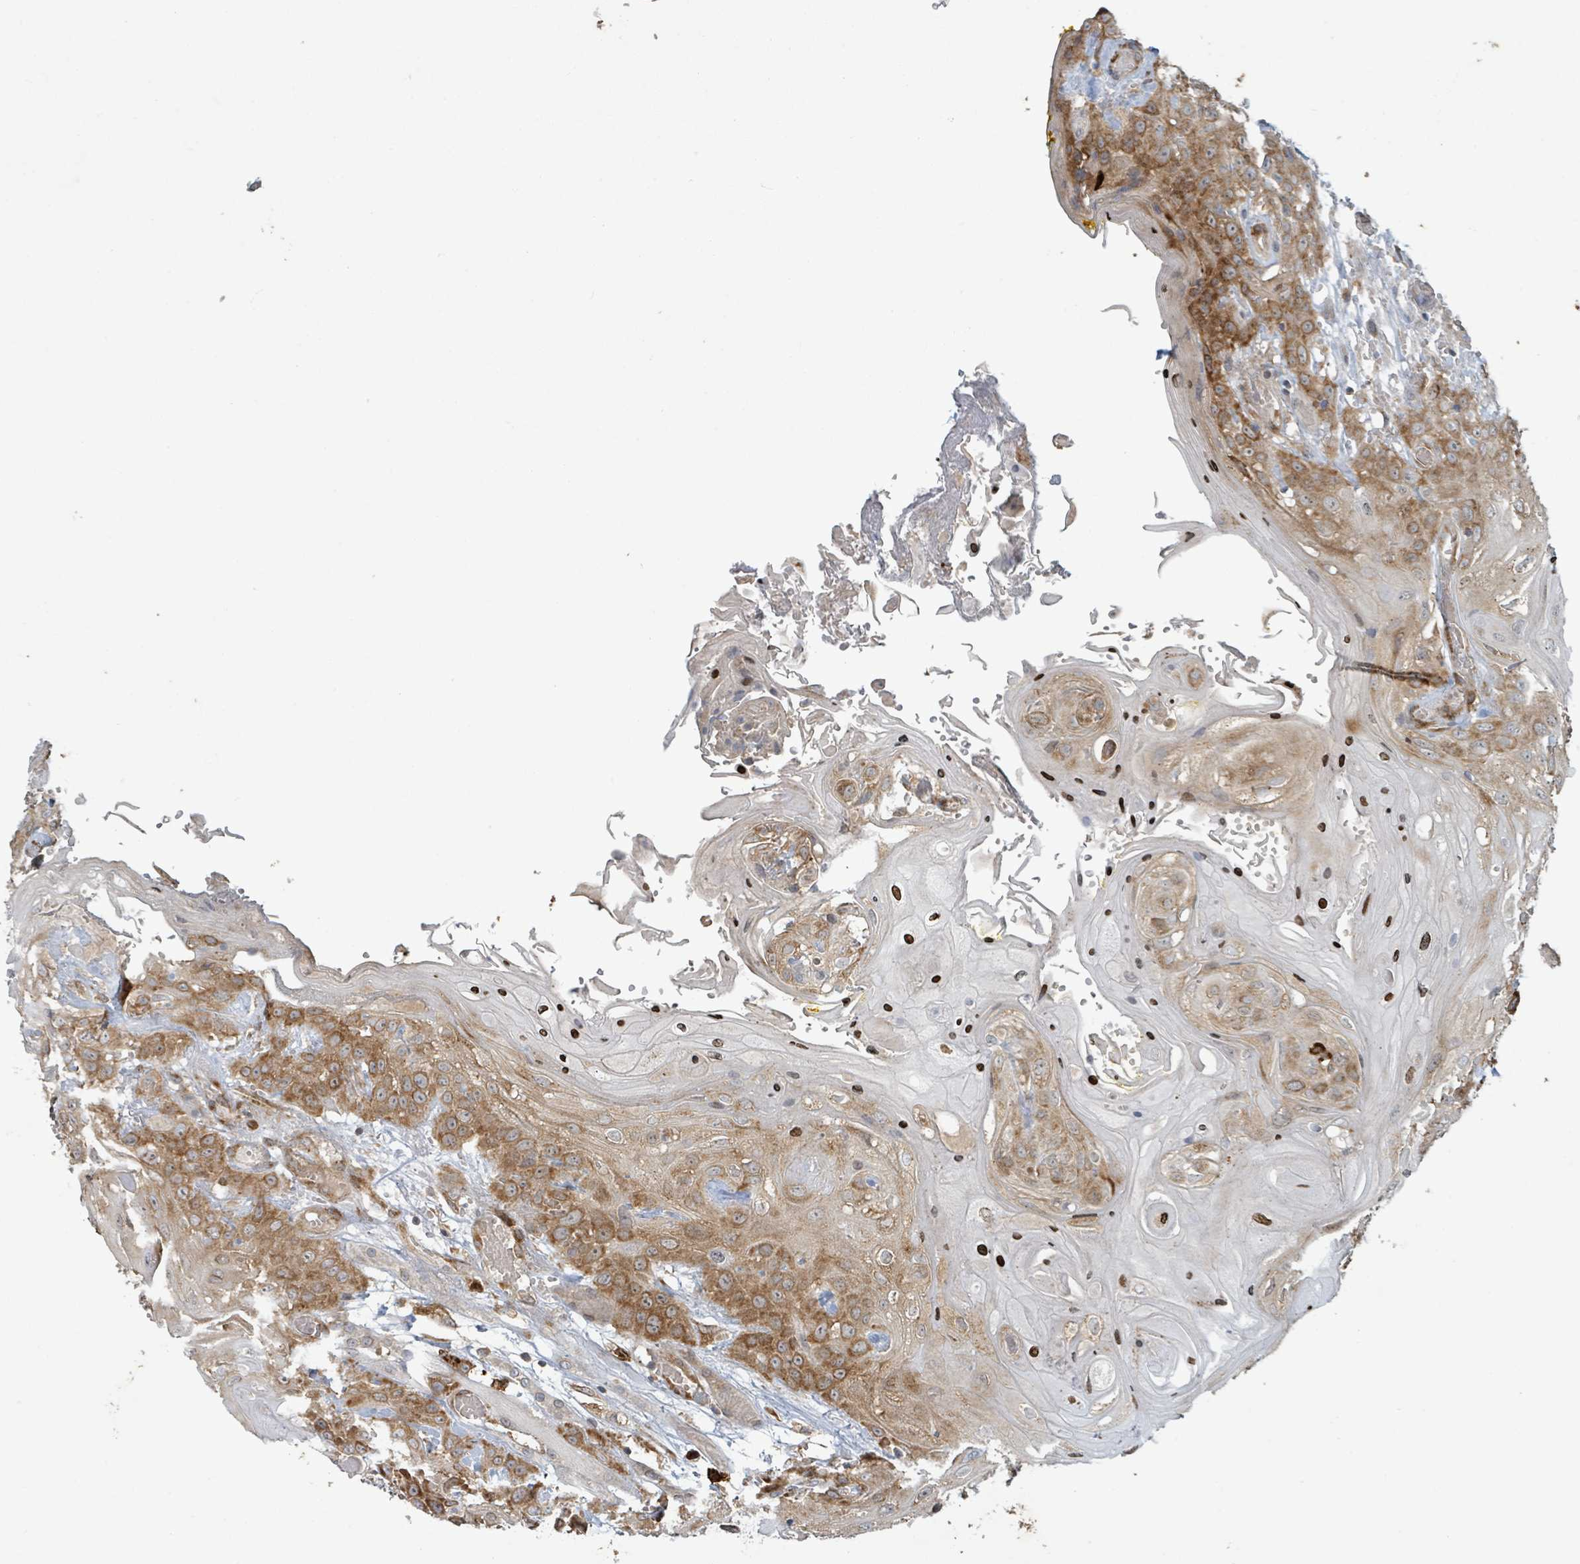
{"staining": {"intensity": "strong", "quantity": "25%-75%", "location": "cytoplasmic/membranous,nuclear"}, "tissue": "head and neck cancer", "cell_type": "Tumor cells", "image_type": "cancer", "snomed": [{"axis": "morphology", "description": "Squamous cell carcinoma, NOS"}, {"axis": "topography", "description": "Head-Neck"}], "caption": "Protein staining of head and neck cancer (squamous cell carcinoma) tissue shows strong cytoplasmic/membranous and nuclear staining in about 25%-75% of tumor cells. (Stains: DAB (3,3'-diaminobenzidine) in brown, nuclei in blue, Microscopy: brightfield microscopy at high magnification).", "gene": "OR51E1", "patient": {"sex": "female", "age": 43}}